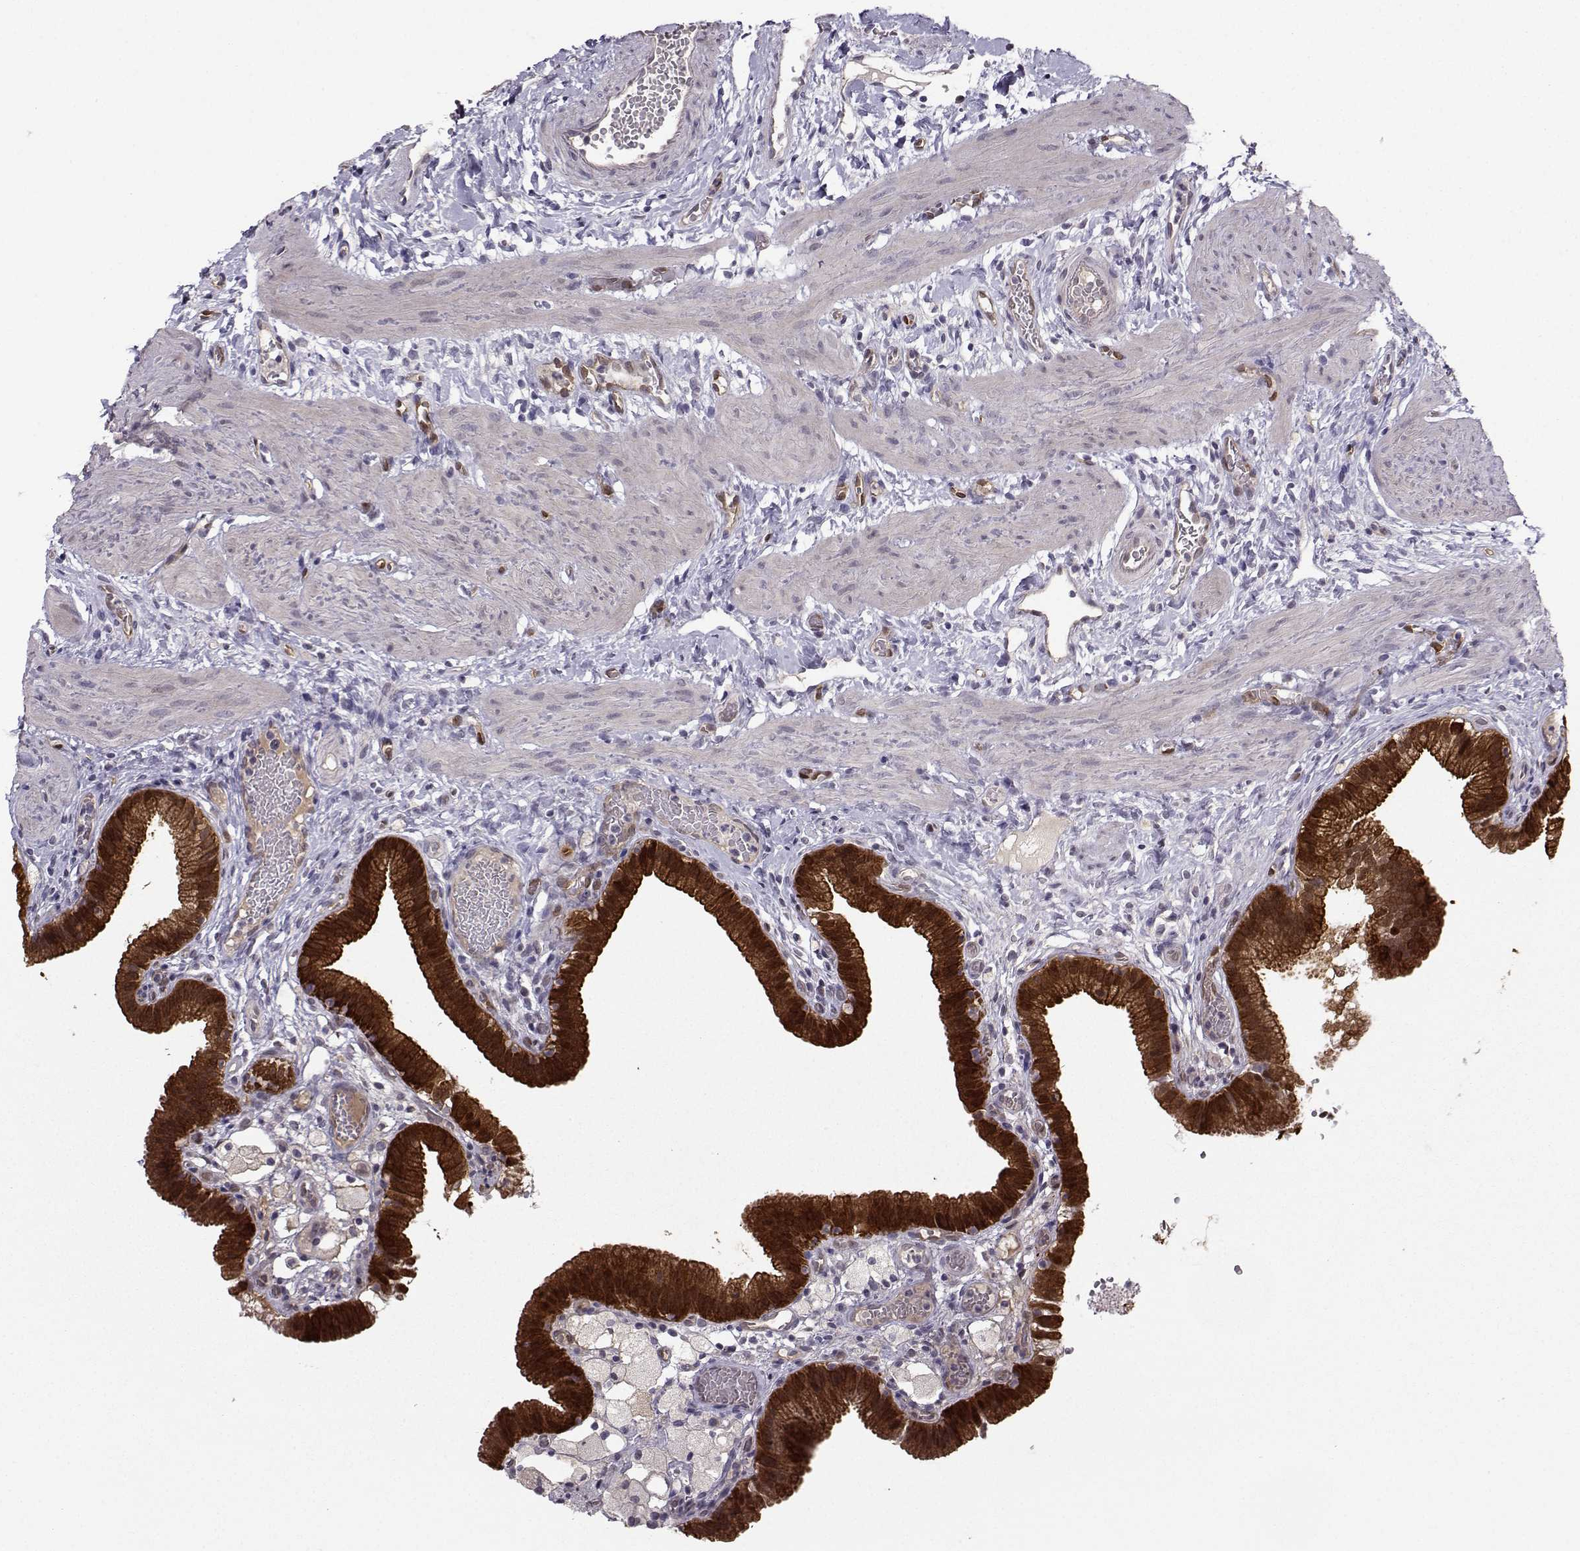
{"staining": {"intensity": "strong", "quantity": ">75%", "location": "cytoplasmic/membranous,nuclear"}, "tissue": "gallbladder", "cell_type": "Glandular cells", "image_type": "normal", "snomed": [{"axis": "morphology", "description": "Normal tissue, NOS"}, {"axis": "topography", "description": "Gallbladder"}], "caption": "IHC (DAB (3,3'-diaminobenzidine)) staining of benign human gallbladder displays strong cytoplasmic/membranous,nuclear protein staining in approximately >75% of glandular cells.", "gene": "NQO1", "patient": {"sex": "female", "age": 24}}